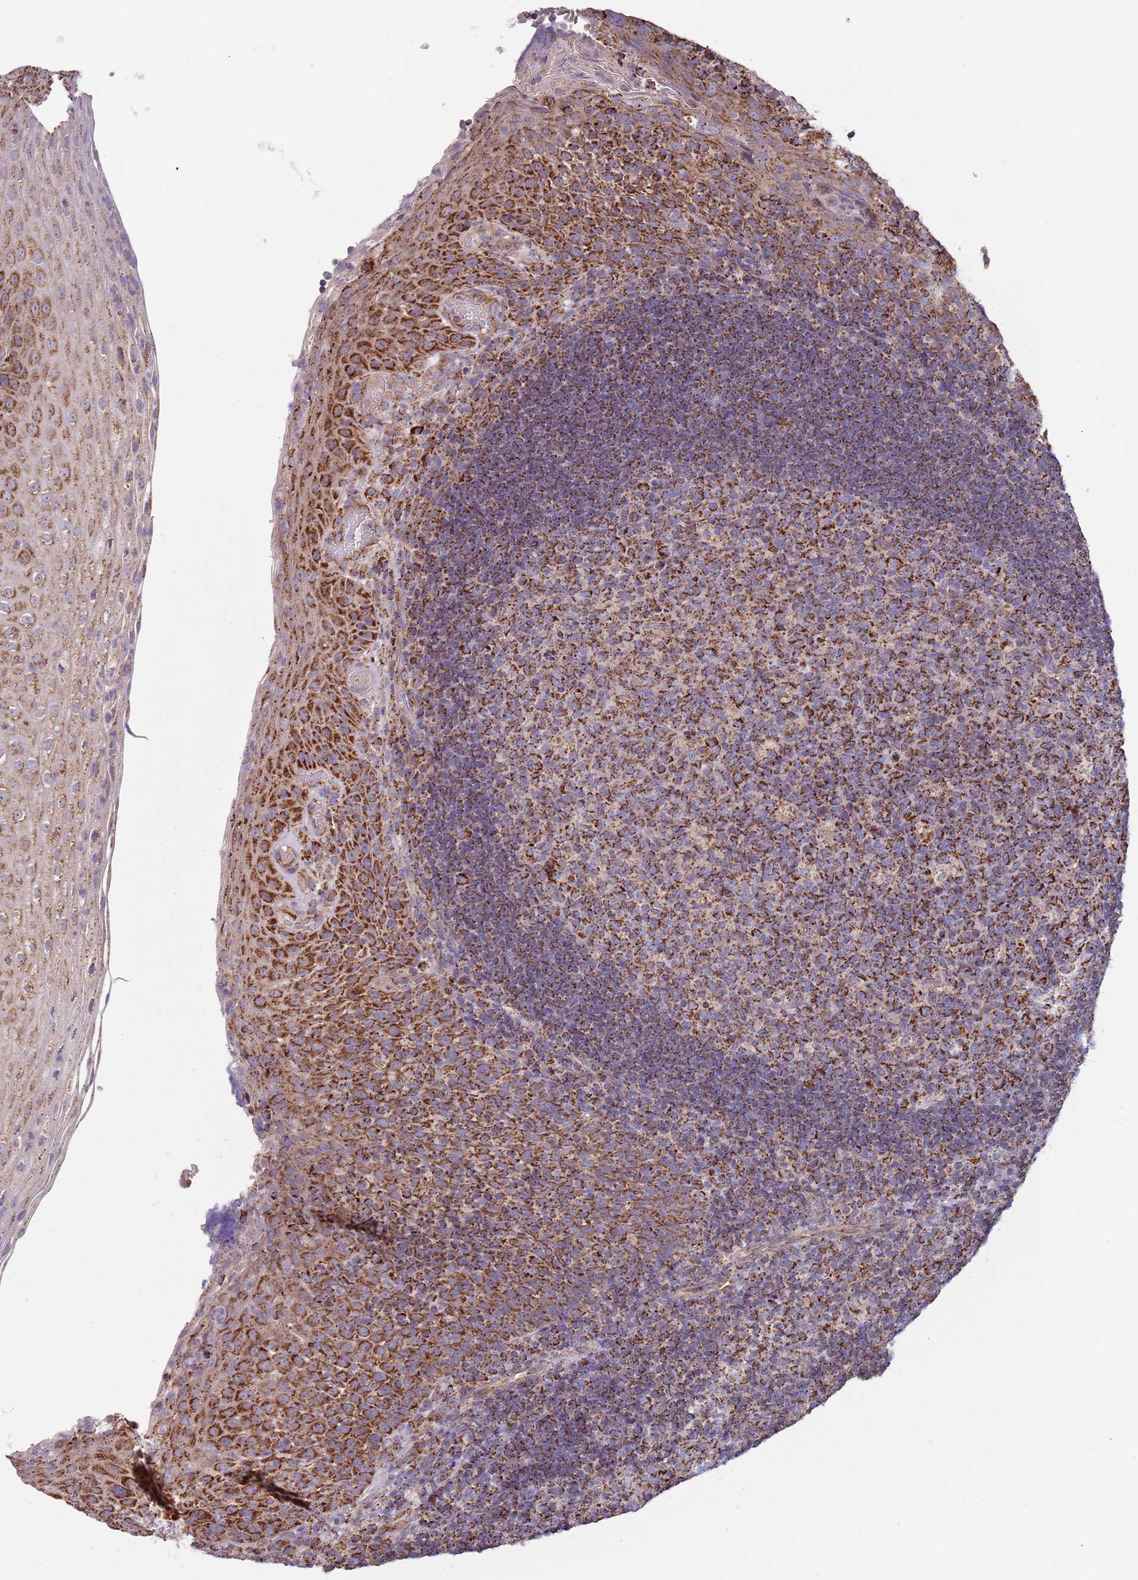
{"staining": {"intensity": "strong", "quantity": ">75%", "location": "cytoplasmic/membranous"}, "tissue": "tonsil", "cell_type": "Germinal center cells", "image_type": "normal", "snomed": [{"axis": "morphology", "description": "Normal tissue, NOS"}, {"axis": "topography", "description": "Tonsil"}], "caption": "IHC histopathology image of unremarkable human tonsil stained for a protein (brown), which reveals high levels of strong cytoplasmic/membranous staining in approximately >75% of germinal center cells.", "gene": "VPS16", "patient": {"sex": "male", "age": 17}}